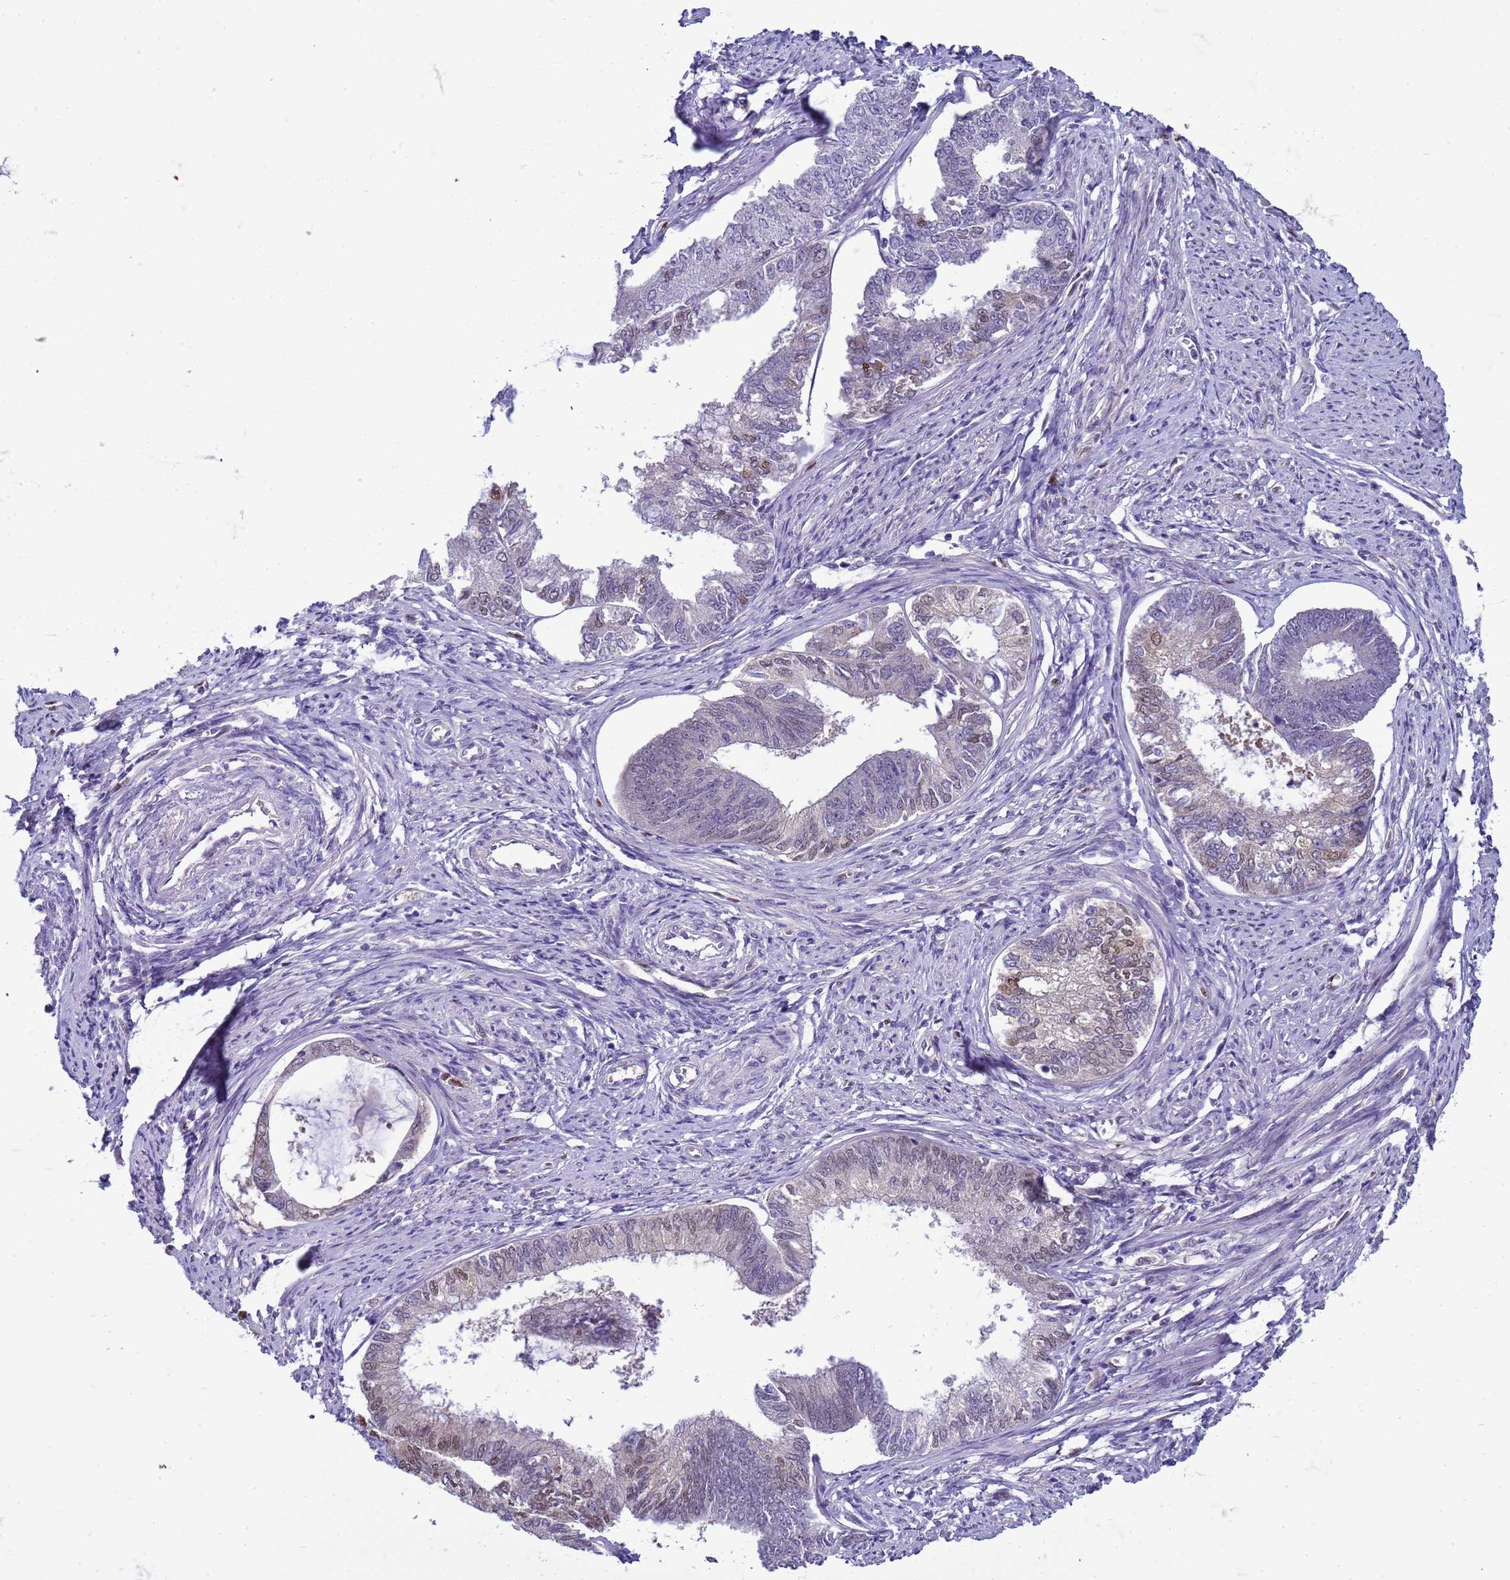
{"staining": {"intensity": "weak", "quantity": "<25%", "location": "nuclear"}, "tissue": "endometrial cancer", "cell_type": "Tumor cells", "image_type": "cancer", "snomed": [{"axis": "morphology", "description": "Adenocarcinoma, NOS"}, {"axis": "topography", "description": "Endometrium"}], "caption": "Protein analysis of endometrial cancer (adenocarcinoma) displays no significant staining in tumor cells.", "gene": "DDI2", "patient": {"sex": "female", "age": 86}}